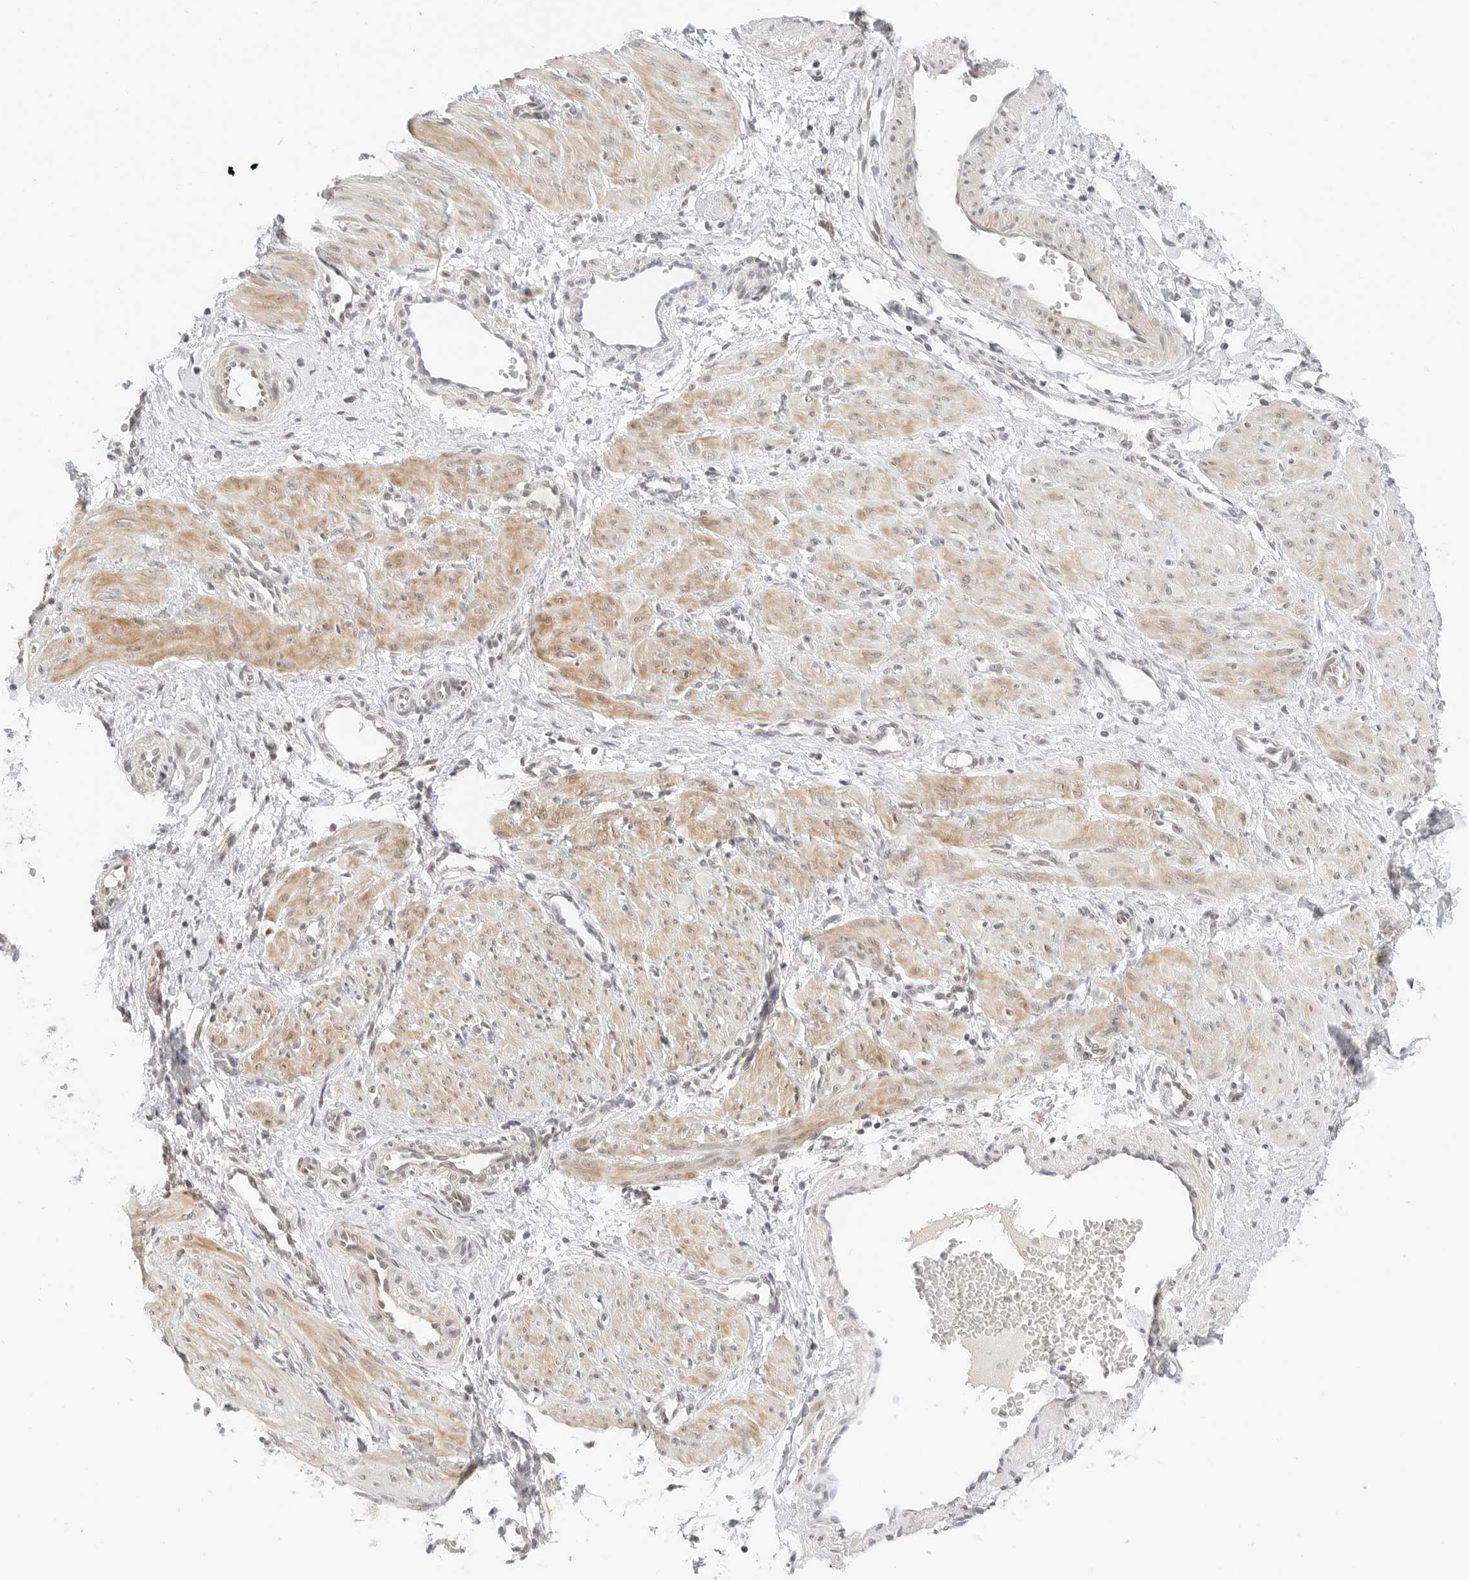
{"staining": {"intensity": "moderate", "quantity": "25%-75%", "location": "cytoplasmic/membranous,nuclear"}, "tissue": "smooth muscle", "cell_type": "Smooth muscle cells", "image_type": "normal", "snomed": [{"axis": "morphology", "description": "Normal tissue, NOS"}, {"axis": "topography", "description": "Endometrium"}], "caption": "Immunohistochemical staining of normal human smooth muscle shows medium levels of moderate cytoplasmic/membranous,nuclear staining in approximately 25%-75% of smooth muscle cells. (DAB (3,3'-diaminobenzidine) = brown stain, brightfield microscopy at high magnification).", "gene": "NEO1", "patient": {"sex": "female", "age": 33}}